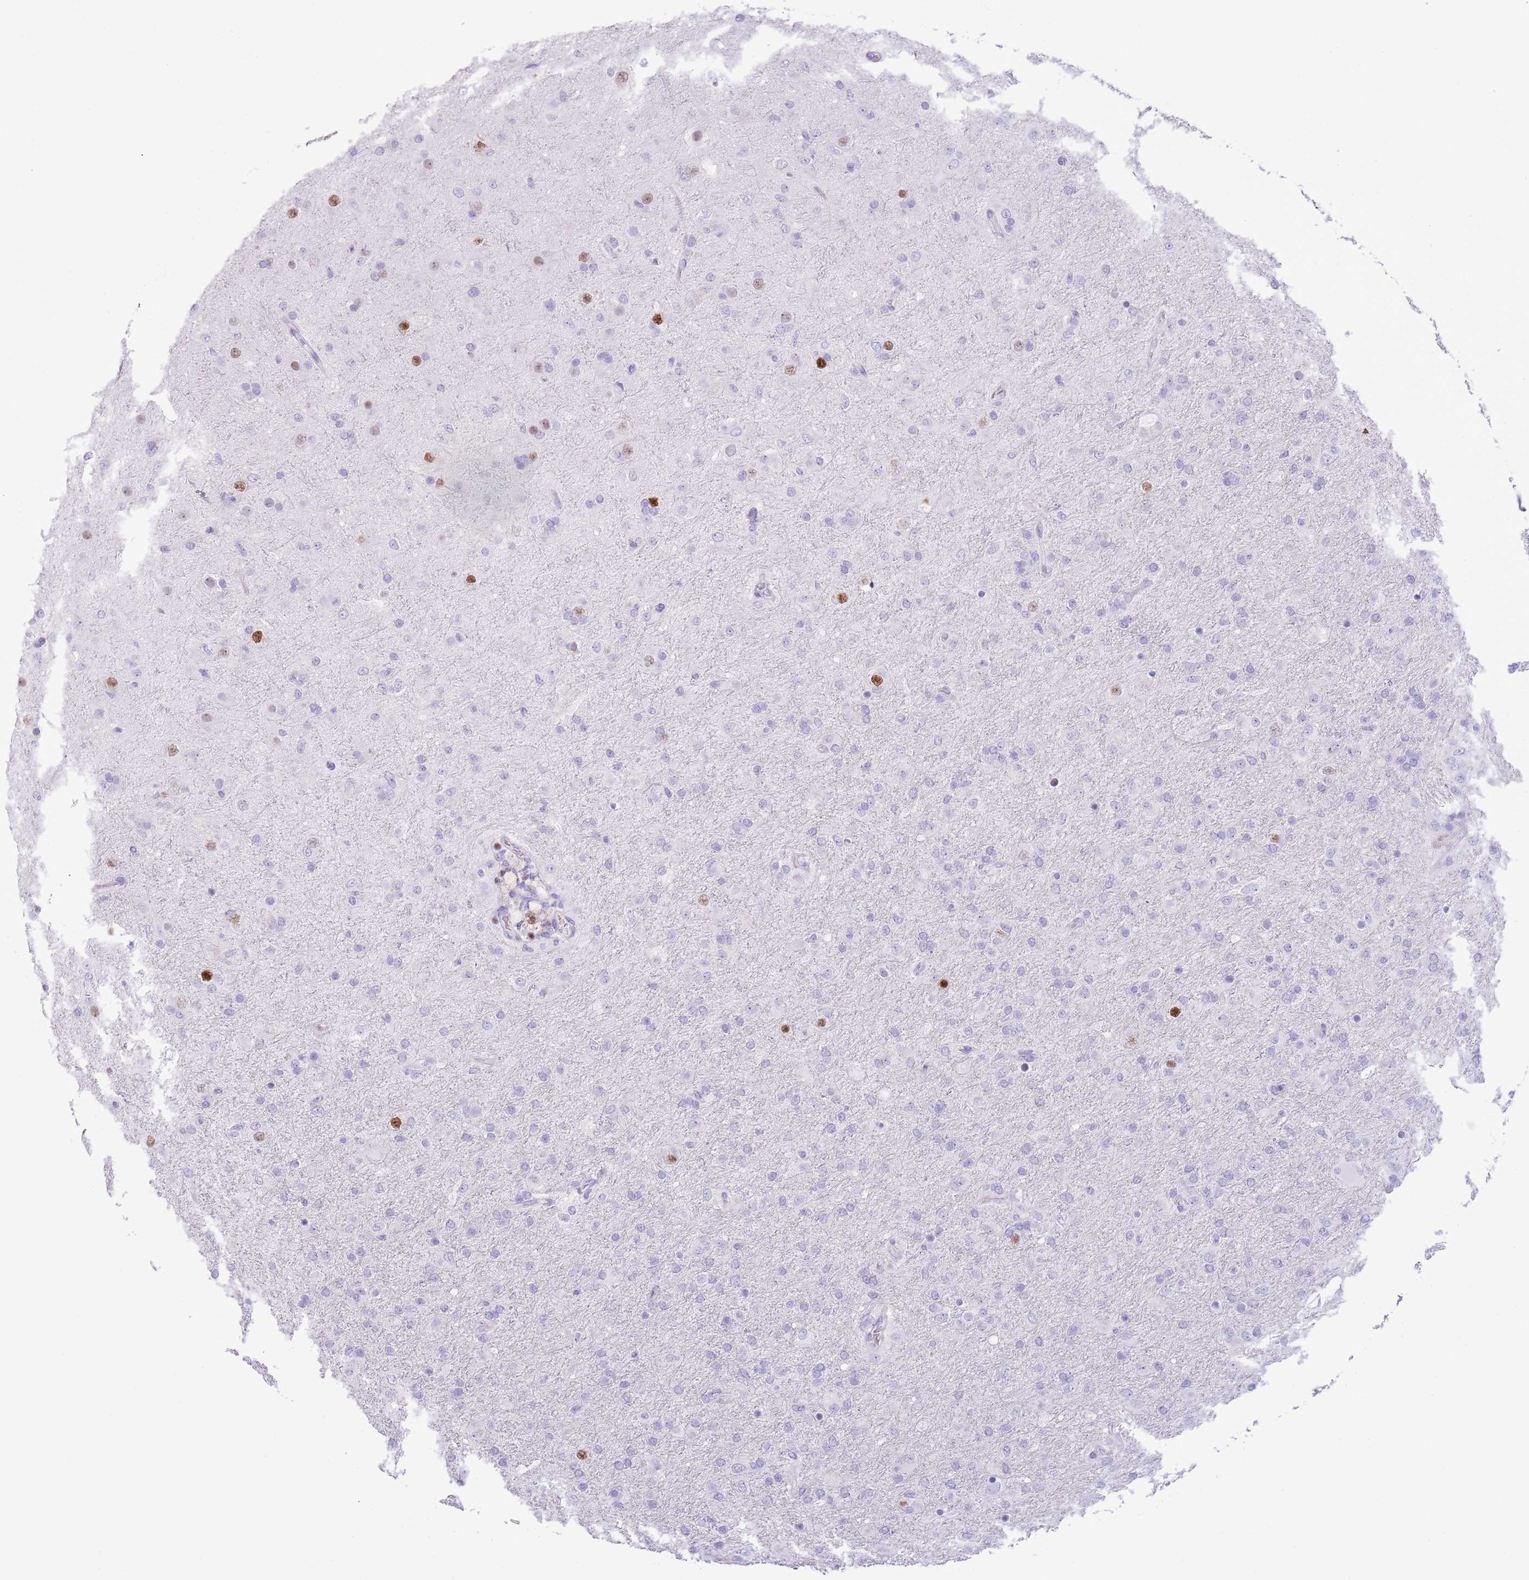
{"staining": {"intensity": "negative", "quantity": "none", "location": "none"}, "tissue": "glioma", "cell_type": "Tumor cells", "image_type": "cancer", "snomed": [{"axis": "morphology", "description": "Glioma, malignant, Low grade"}, {"axis": "topography", "description": "Brain"}], "caption": "Immunohistochemistry micrograph of neoplastic tissue: glioma stained with DAB exhibits no significant protein staining in tumor cells.", "gene": "BCL11B", "patient": {"sex": "male", "age": 65}}